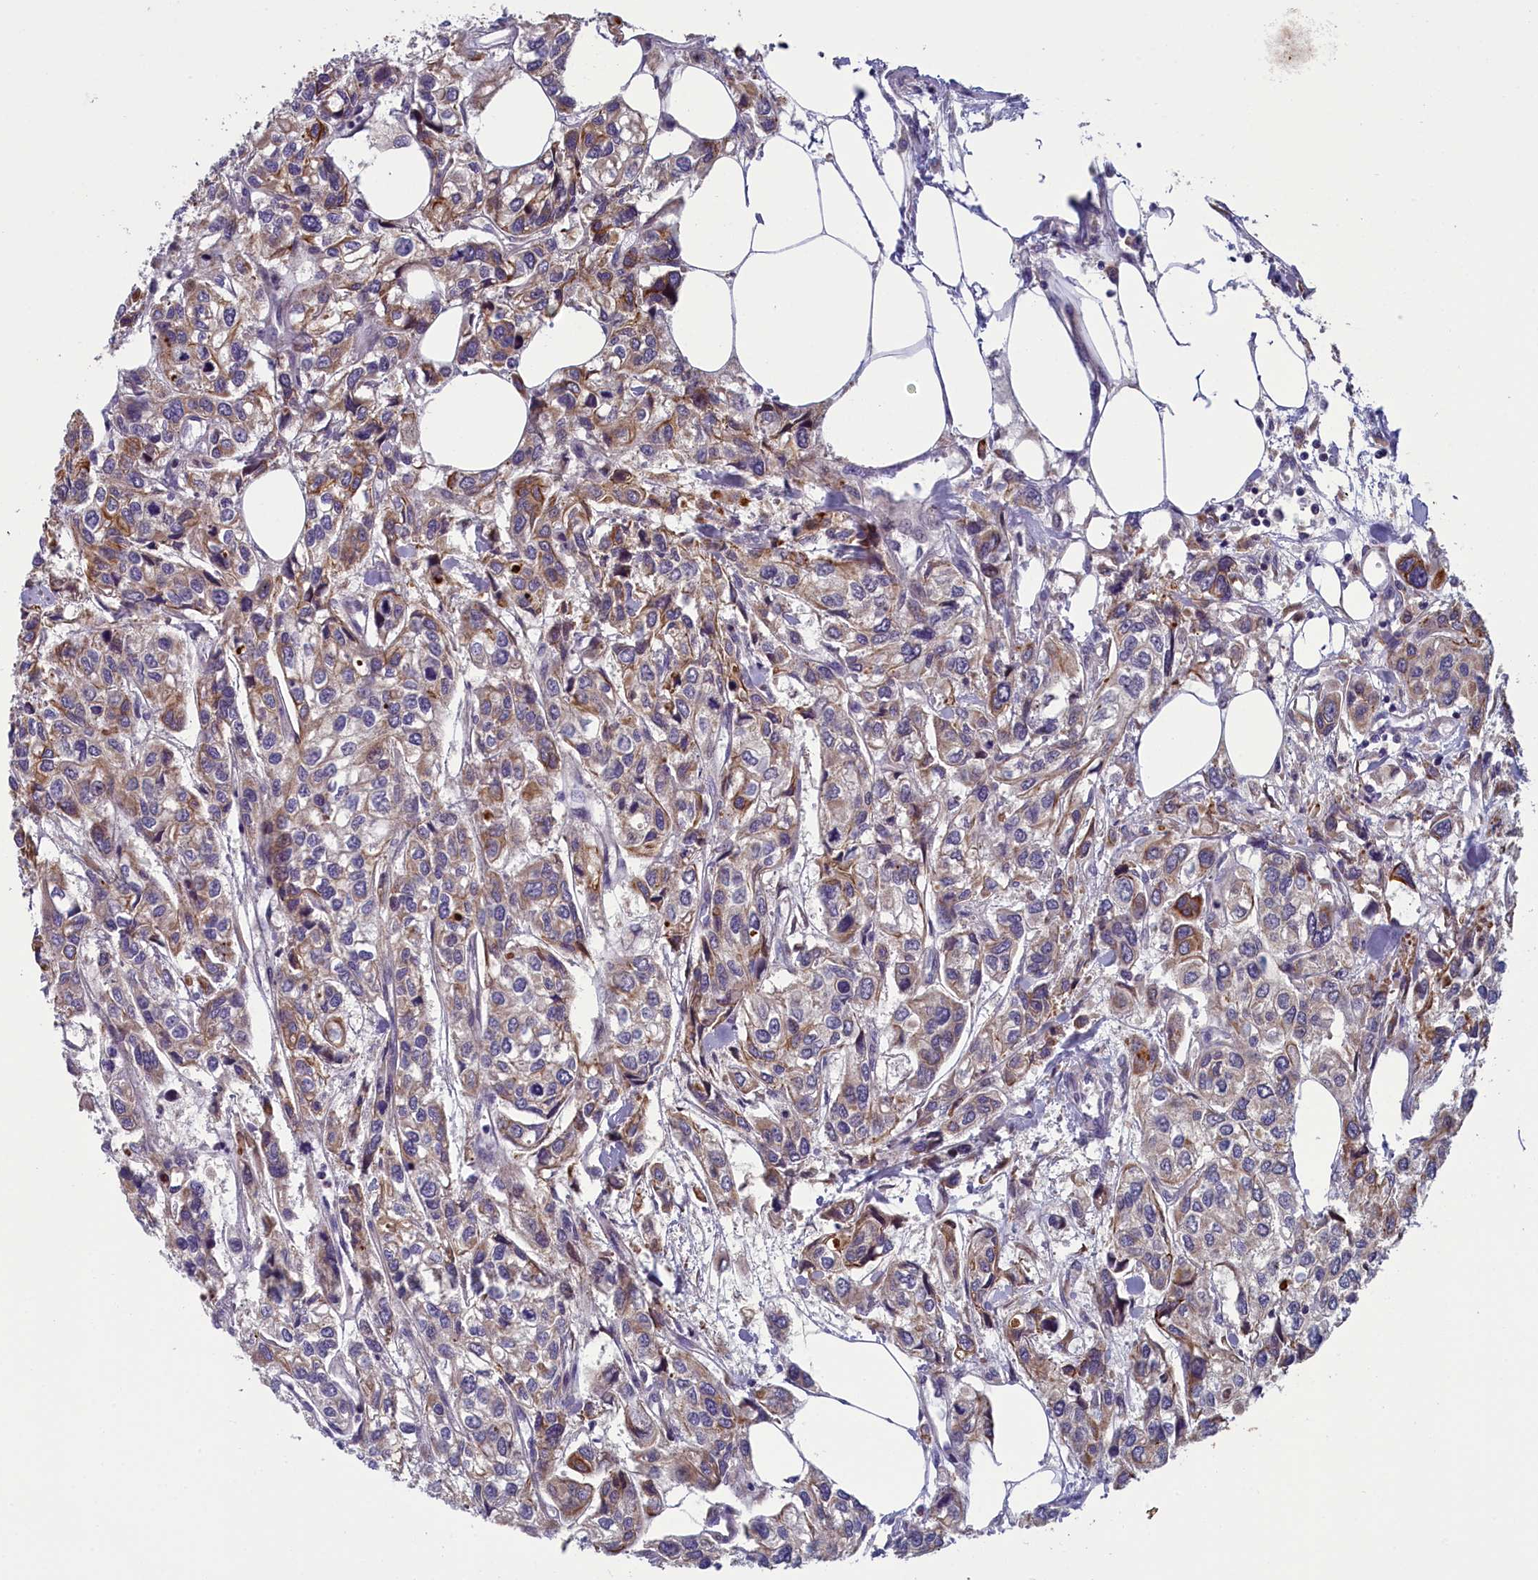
{"staining": {"intensity": "moderate", "quantity": "25%-75%", "location": "cytoplasmic/membranous"}, "tissue": "urothelial cancer", "cell_type": "Tumor cells", "image_type": "cancer", "snomed": [{"axis": "morphology", "description": "Urothelial carcinoma, High grade"}, {"axis": "topography", "description": "Urinary bladder"}], "caption": "High-grade urothelial carcinoma stained with IHC displays moderate cytoplasmic/membranous positivity in about 25%-75% of tumor cells. (DAB (3,3'-diaminobenzidine) IHC, brown staining for protein, blue staining for nuclei).", "gene": "ANKRD39", "patient": {"sex": "male", "age": 67}}